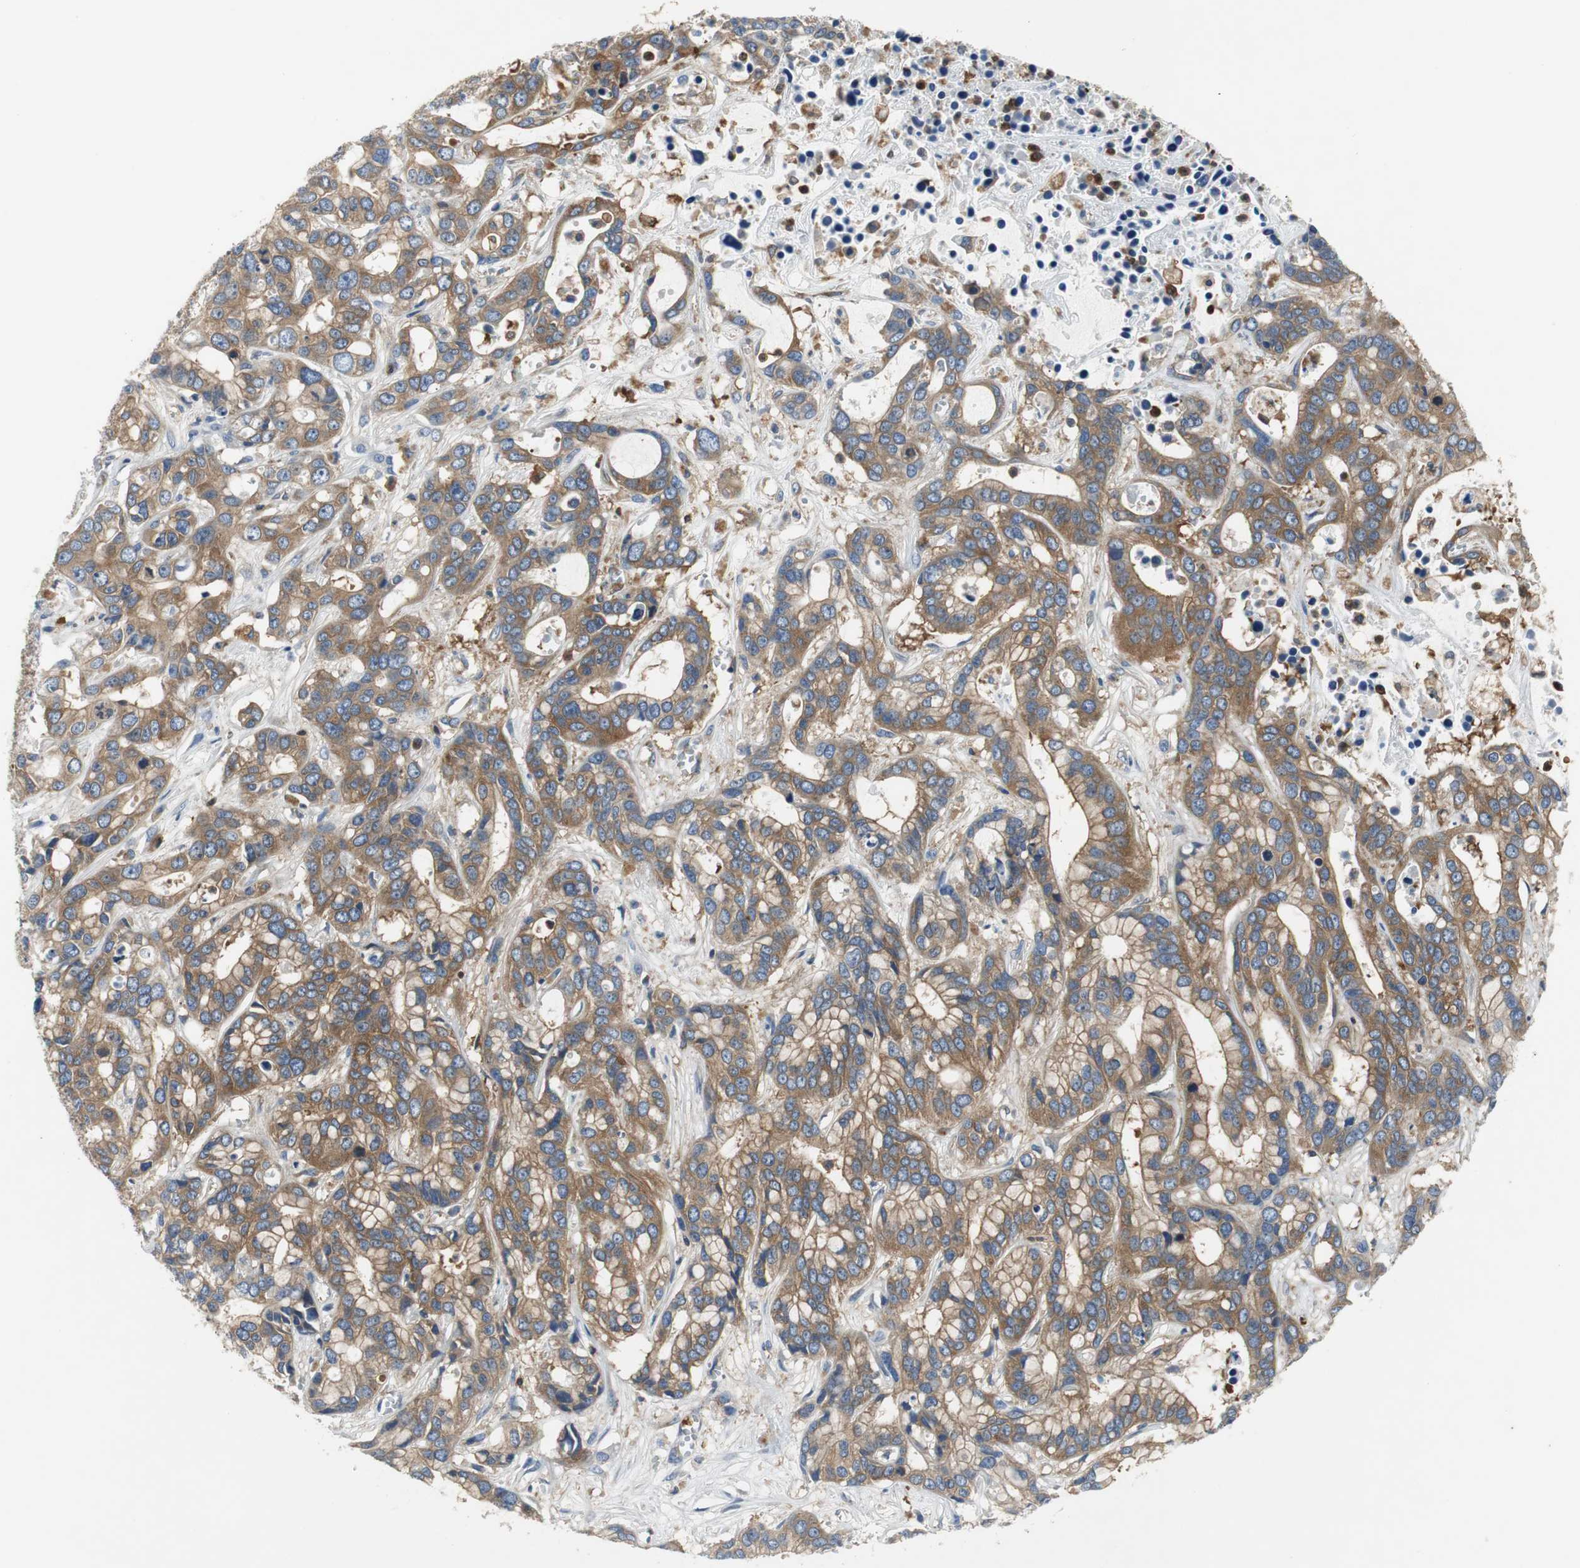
{"staining": {"intensity": "strong", "quantity": ">75%", "location": "cytoplasmic/membranous"}, "tissue": "liver cancer", "cell_type": "Tumor cells", "image_type": "cancer", "snomed": [{"axis": "morphology", "description": "Cholangiocarcinoma"}, {"axis": "topography", "description": "Liver"}], "caption": "A micrograph showing strong cytoplasmic/membranous staining in about >75% of tumor cells in liver cholangiocarcinoma, as visualized by brown immunohistochemical staining.", "gene": "GYS1", "patient": {"sex": "female", "age": 65}}